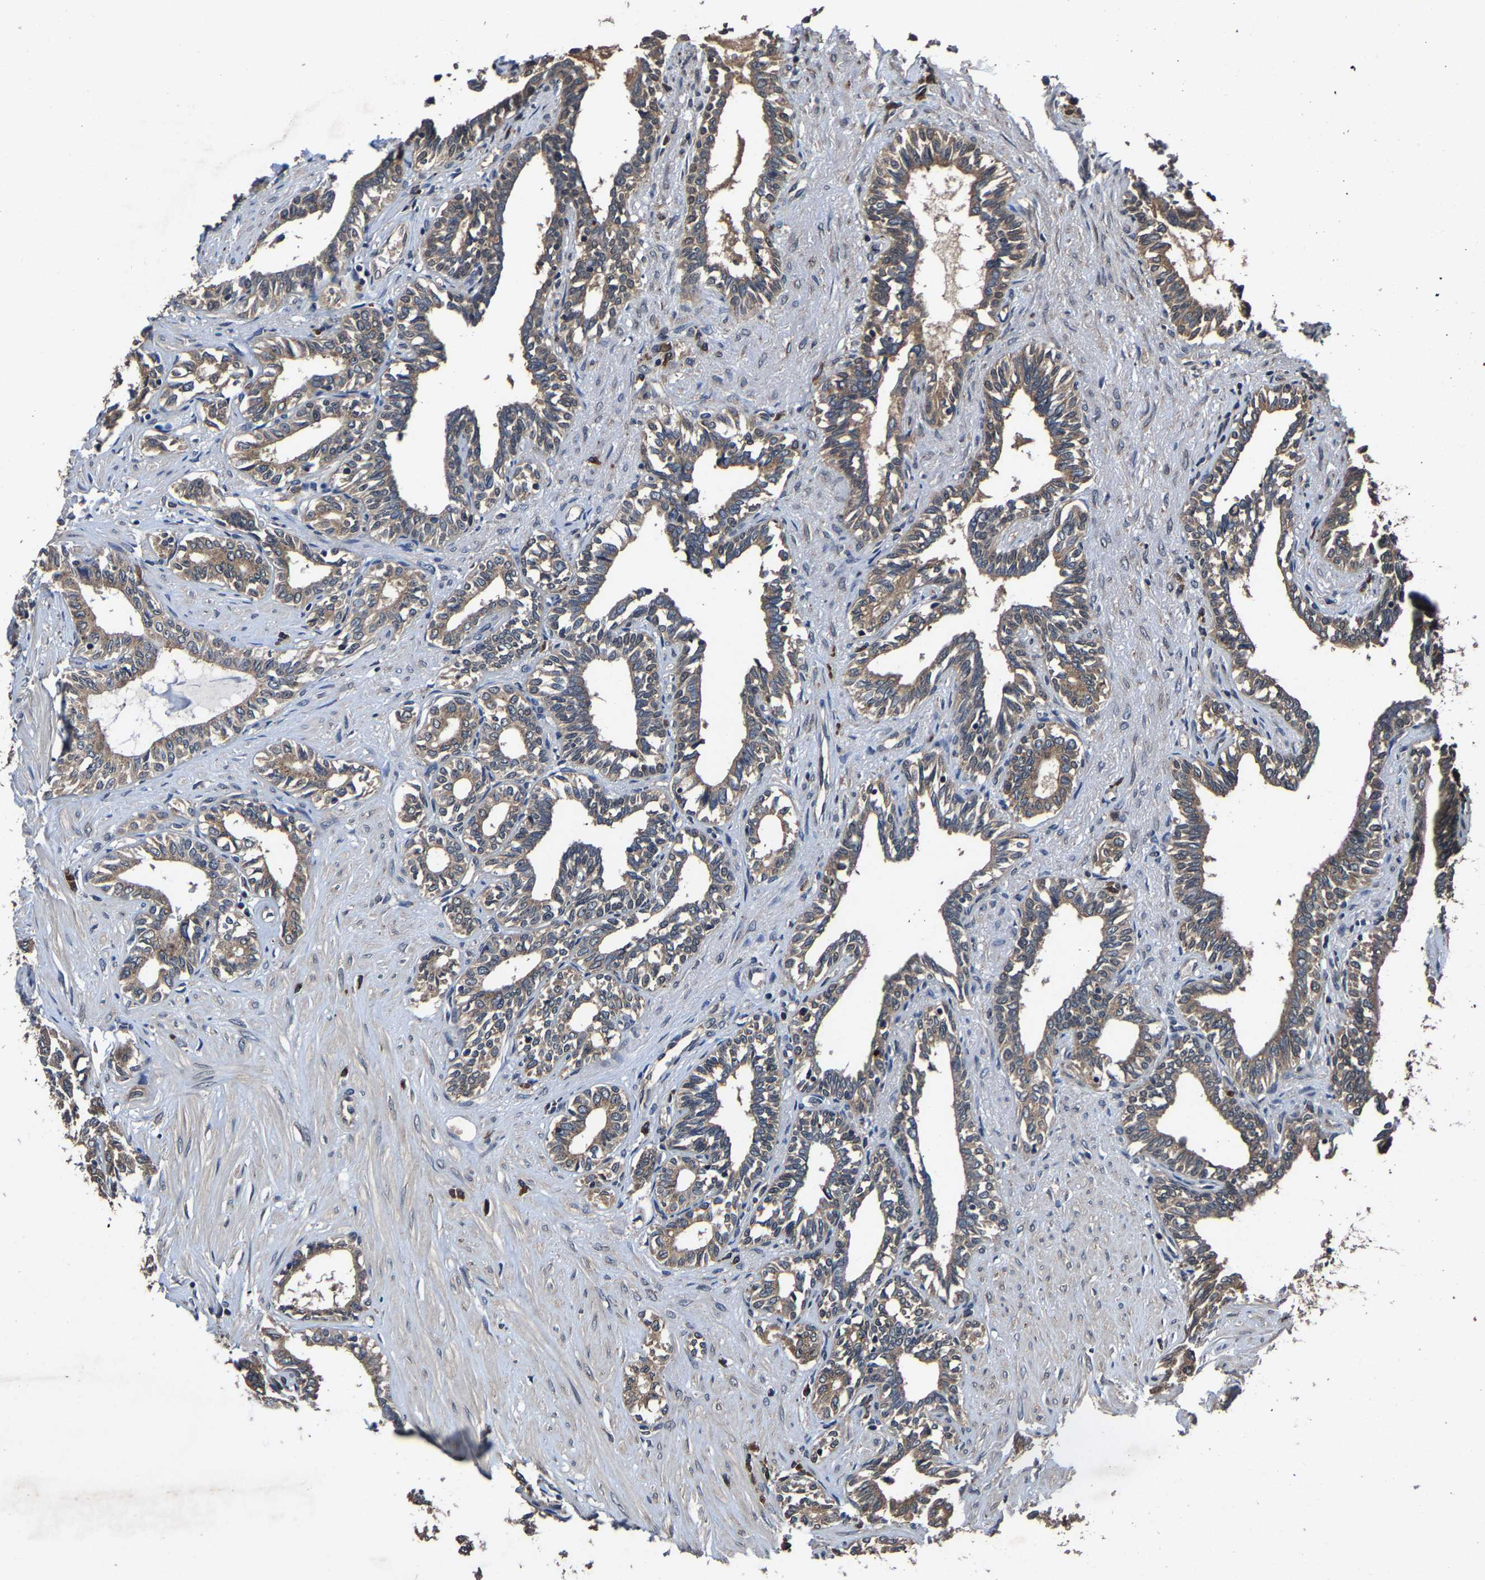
{"staining": {"intensity": "moderate", "quantity": ">75%", "location": "cytoplasmic/membranous"}, "tissue": "seminal vesicle", "cell_type": "Glandular cells", "image_type": "normal", "snomed": [{"axis": "morphology", "description": "Normal tissue, NOS"}, {"axis": "morphology", "description": "Adenocarcinoma, High grade"}, {"axis": "topography", "description": "Prostate"}, {"axis": "topography", "description": "Seminal veicle"}], "caption": "A brown stain shows moderate cytoplasmic/membranous positivity of a protein in glandular cells of normal human seminal vesicle.", "gene": "EBAG9", "patient": {"sex": "male", "age": 55}}